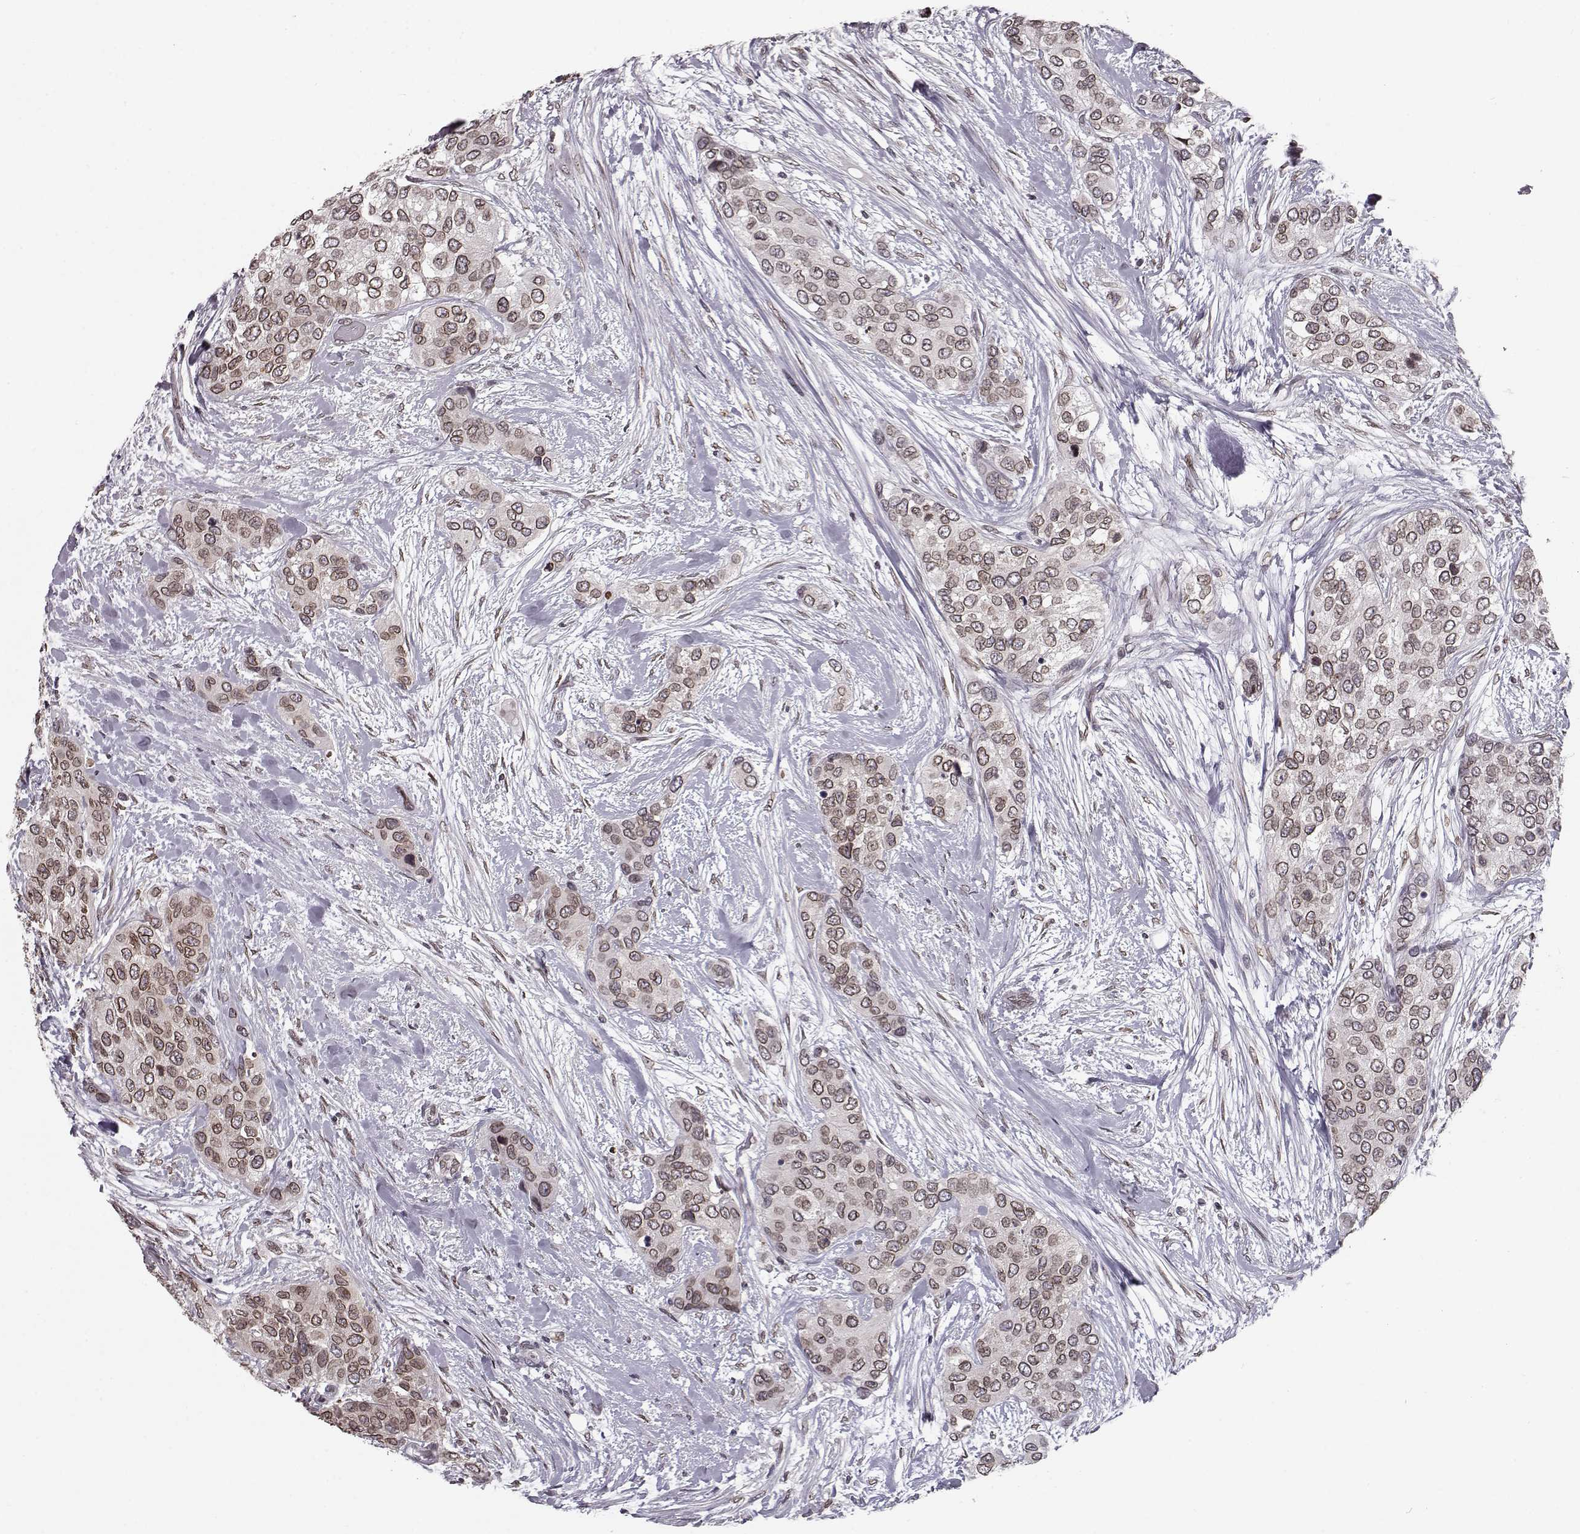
{"staining": {"intensity": "weak", "quantity": ">75%", "location": "cytoplasmic/membranous,nuclear"}, "tissue": "urothelial cancer", "cell_type": "Tumor cells", "image_type": "cancer", "snomed": [{"axis": "morphology", "description": "Urothelial carcinoma, High grade"}, {"axis": "topography", "description": "Urinary bladder"}], "caption": "This photomicrograph displays IHC staining of human urothelial cancer, with low weak cytoplasmic/membranous and nuclear expression in approximately >75% of tumor cells.", "gene": "NUP37", "patient": {"sex": "male", "age": 77}}